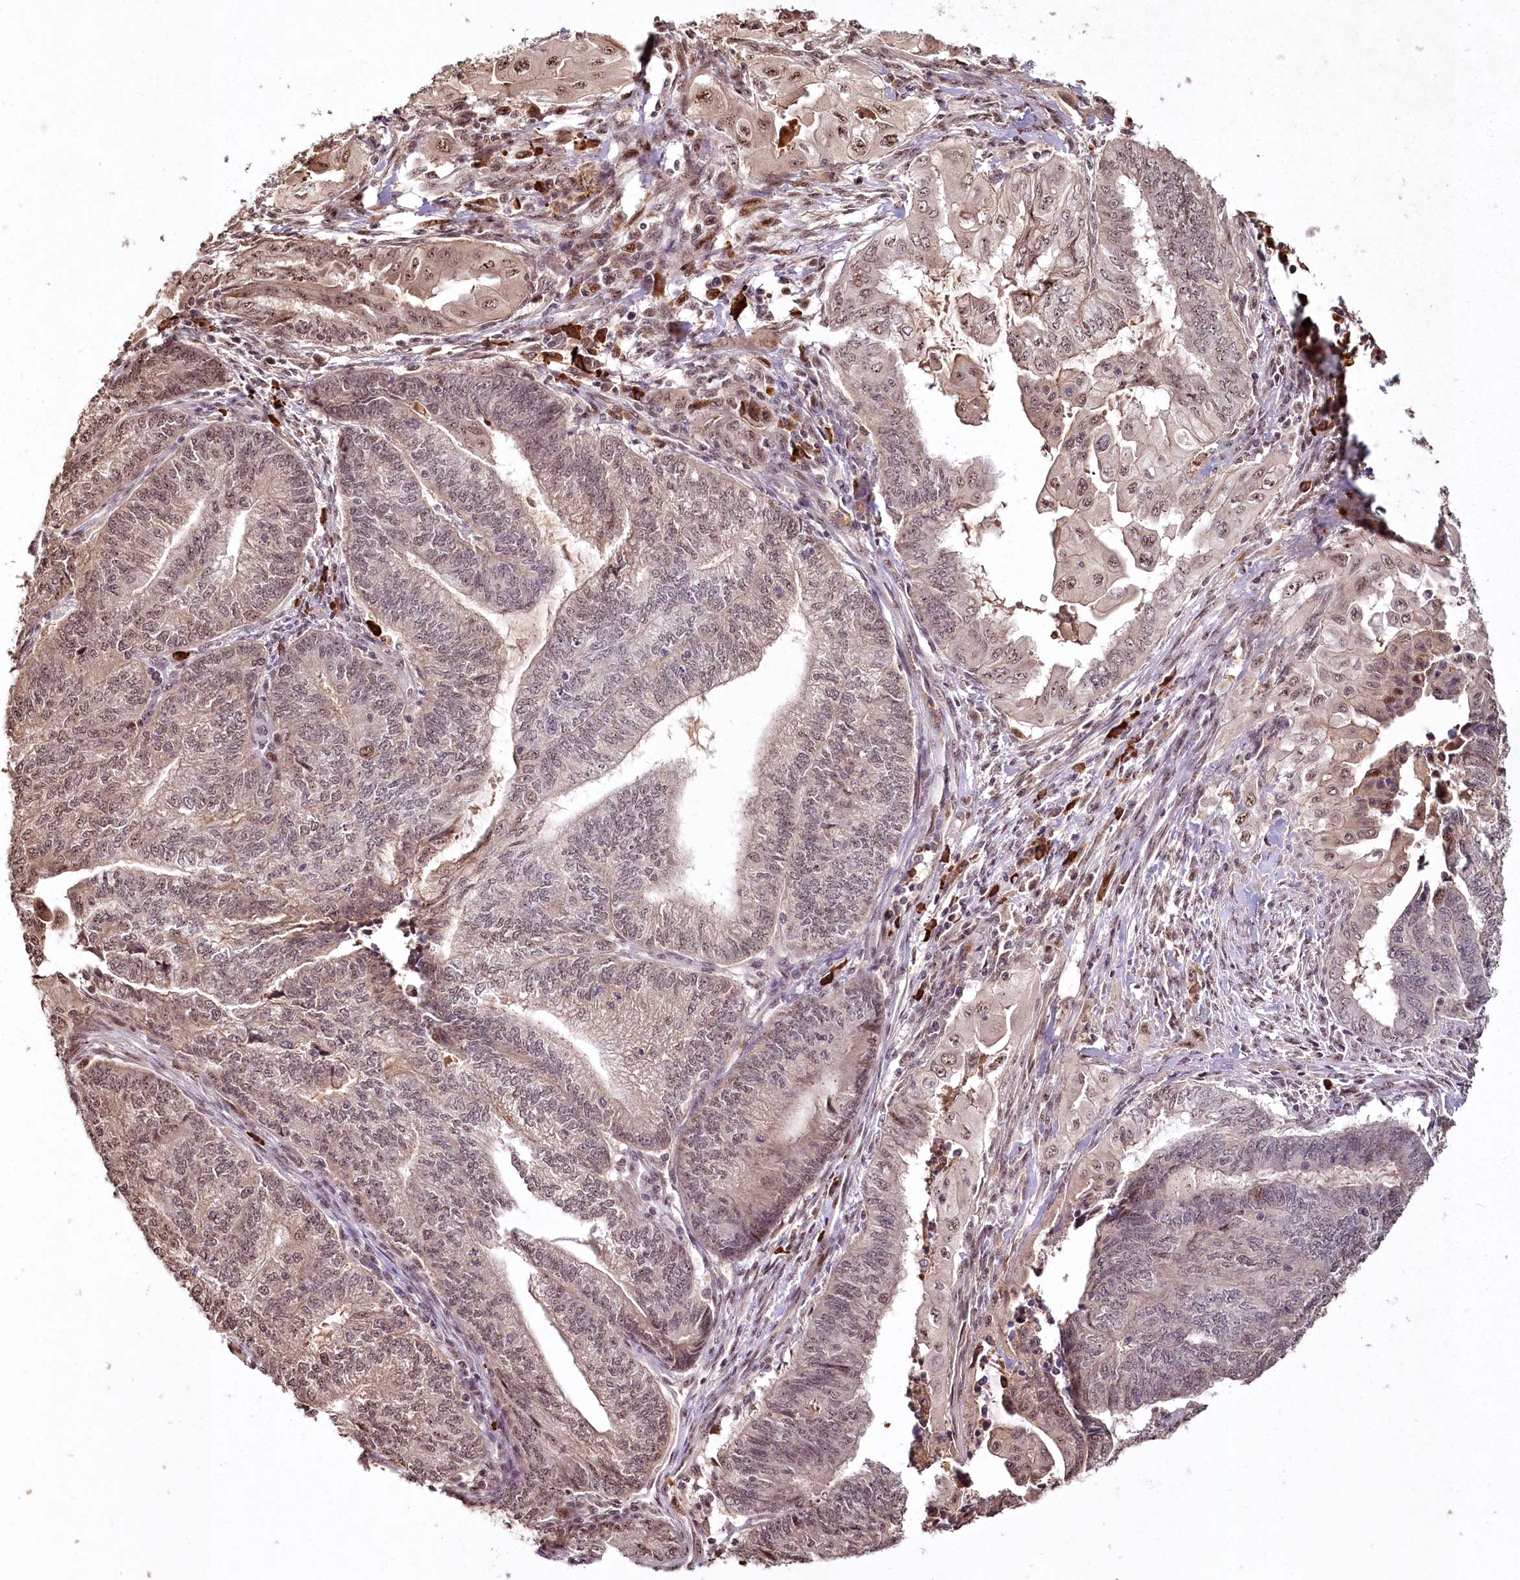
{"staining": {"intensity": "moderate", "quantity": "<25%", "location": "nuclear"}, "tissue": "endometrial cancer", "cell_type": "Tumor cells", "image_type": "cancer", "snomed": [{"axis": "morphology", "description": "Adenocarcinoma, NOS"}, {"axis": "topography", "description": "Uterus"}, {"axis": "topography", "description": "Endometrium"}], "caption": "The image shows a brown stain indicating the presence of a protein in the nuclear of tumor cells in endometrial adenocarcinoma. (Brightfield microscopy of DAB IHC at high magnification).", "gene": "PYROXD1", "patient": {"sex": "female", "age": 70}}